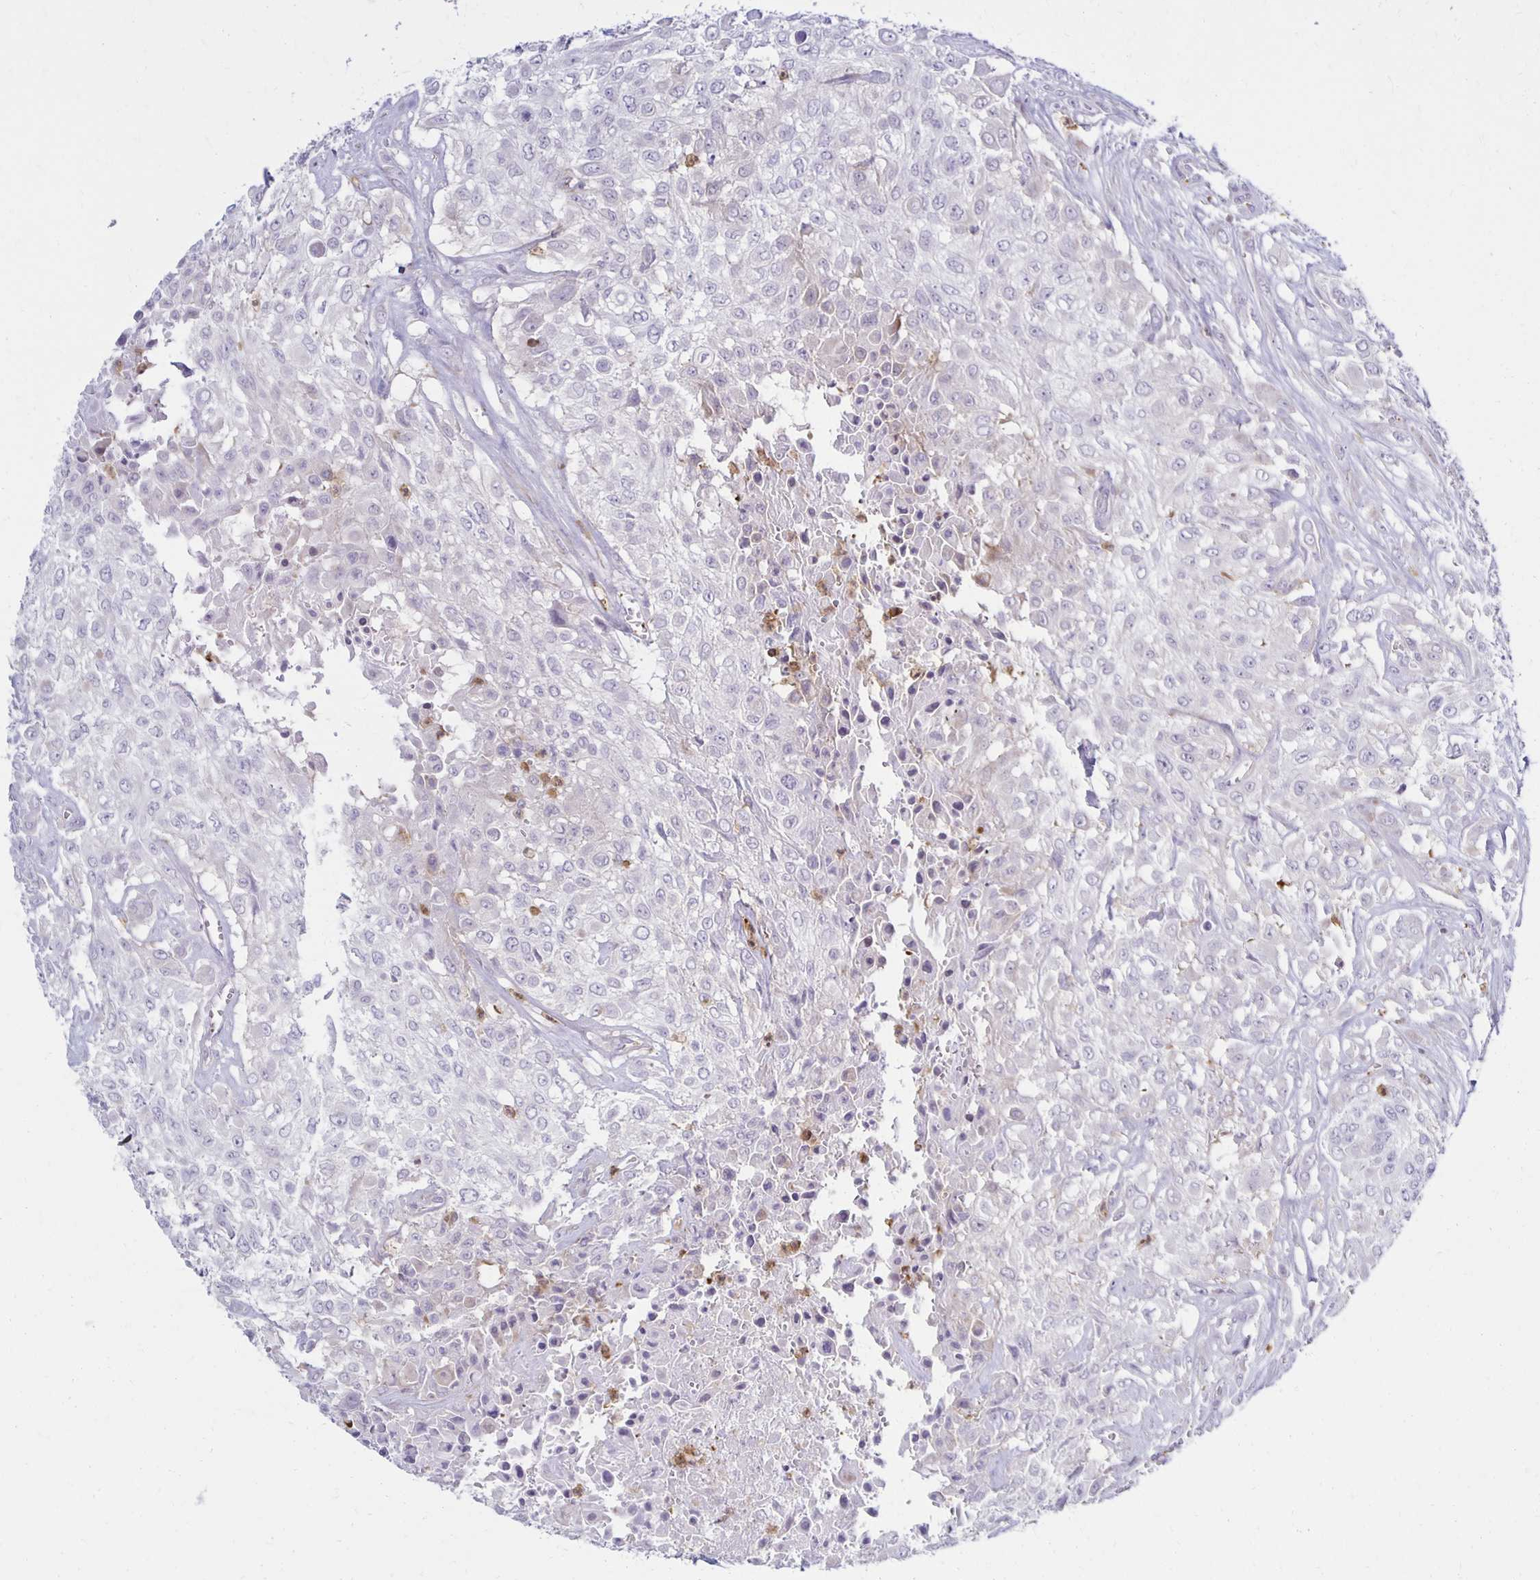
{"staining": {"intensity": "negative", "quantity": "none", "location": "none"}, "tissue": "urothelial cancer", "cell_type": "Tumor cells", "image_type": "cancer", "snomed": [{"axis": "morphology", "description": "Urothelial carcinoma, High grade"}, {"axis": "topography", "description": "Urinary bladder"}], "caption": "This is an IHC image of urothelial carcinoma (high-grade). There is no positivity in tumor cells.", "gene": "CCL21", "patient": {"sex": "male", "age": 57}}